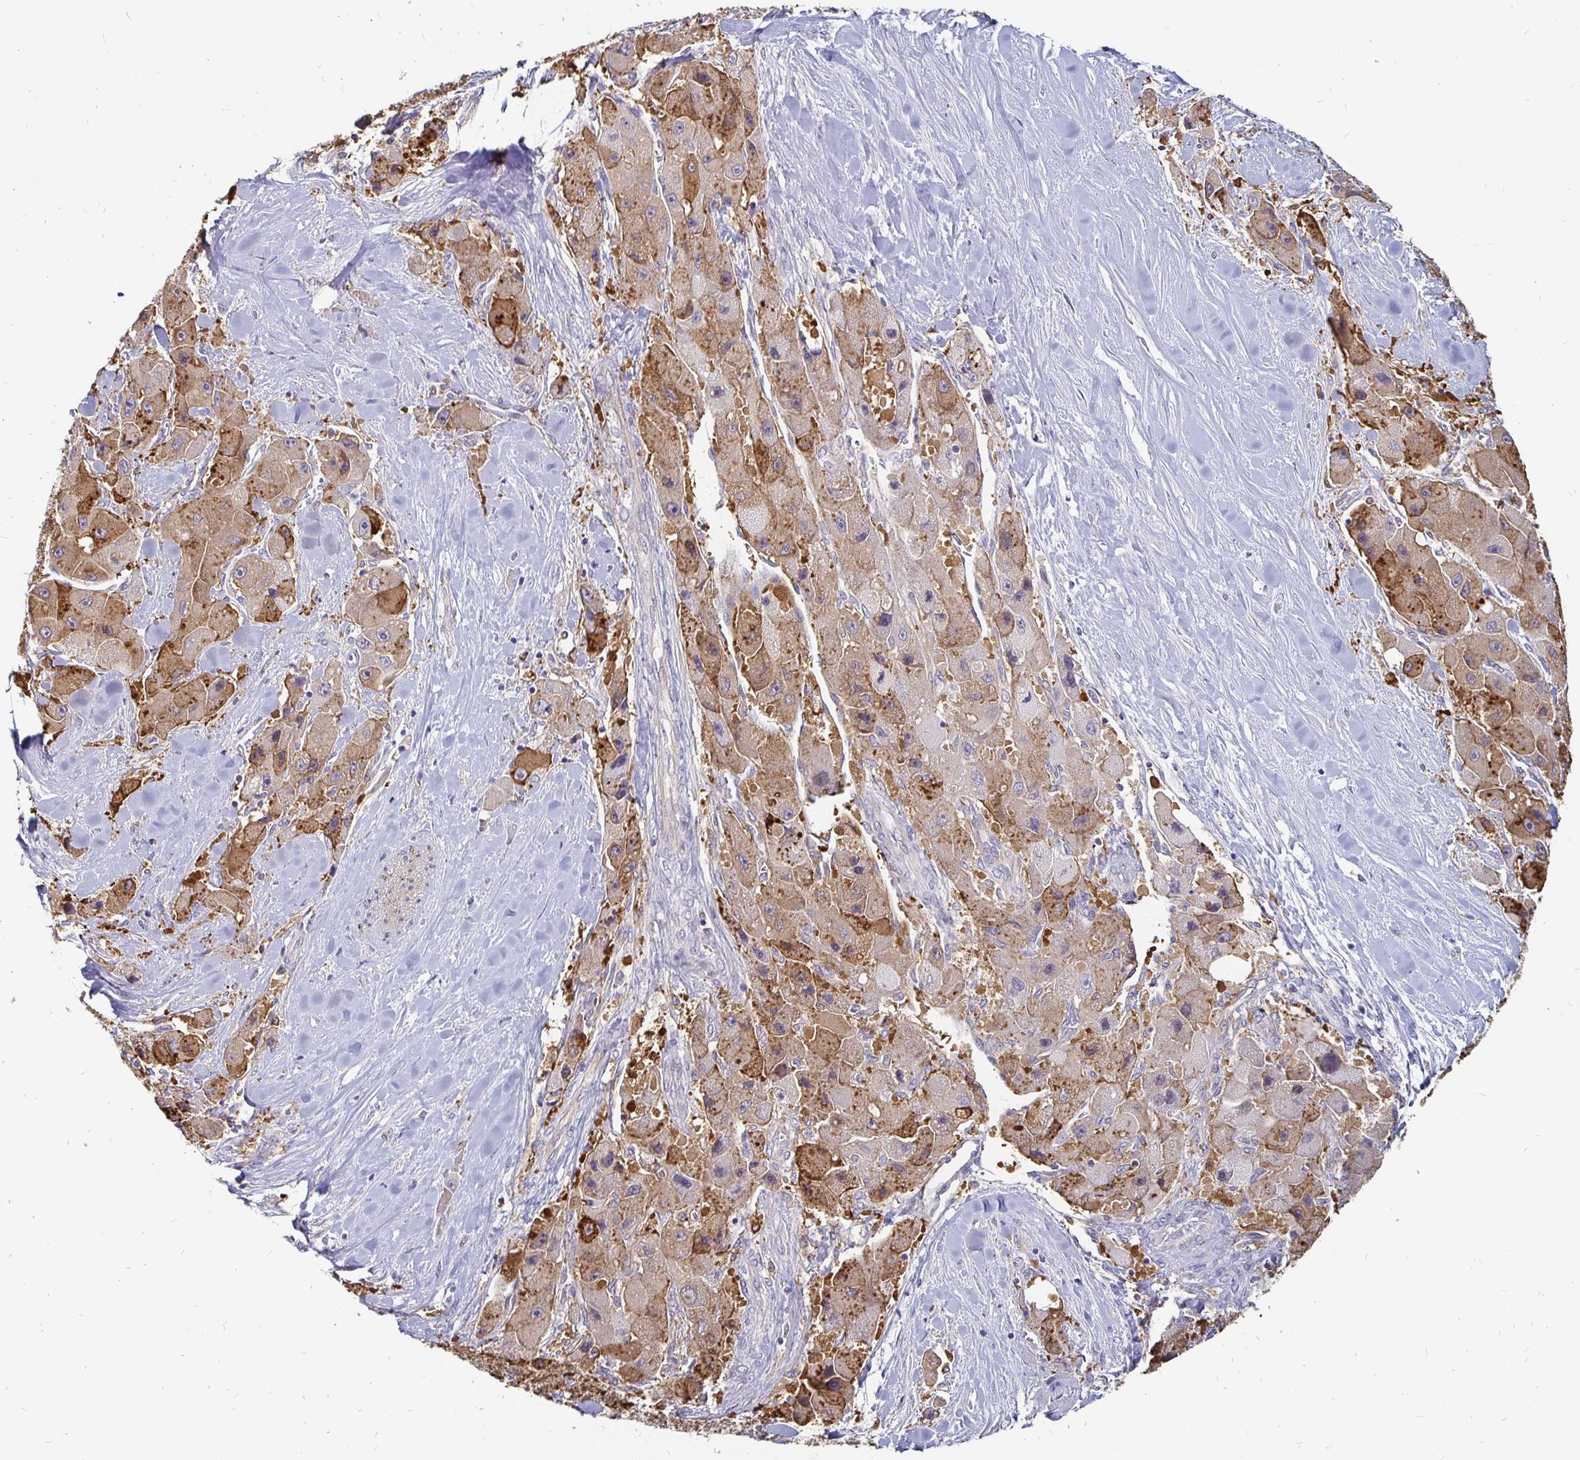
{"staining": {"intensity": "moderate", "quantity": ">75%", "location": "cytoplasmic/membranous"}, "tissue": "liver cancer", "cell_type": "Tumor cells", "image_type": "cancer", "snomed": [{"axis": "morphology", "description": "Carcinoma, Hepatocellular, NOS"}, {"axis": "topography", "description": "Liver"}], "caption": "About >75% of tumor cells in human liver cancer display moderate cytoplasmic/membranous protein positivity as visualized by brown immunohistochemical staining.", "gene": "CCDC85A", "patient": {"sex": "male", "age": 24}}